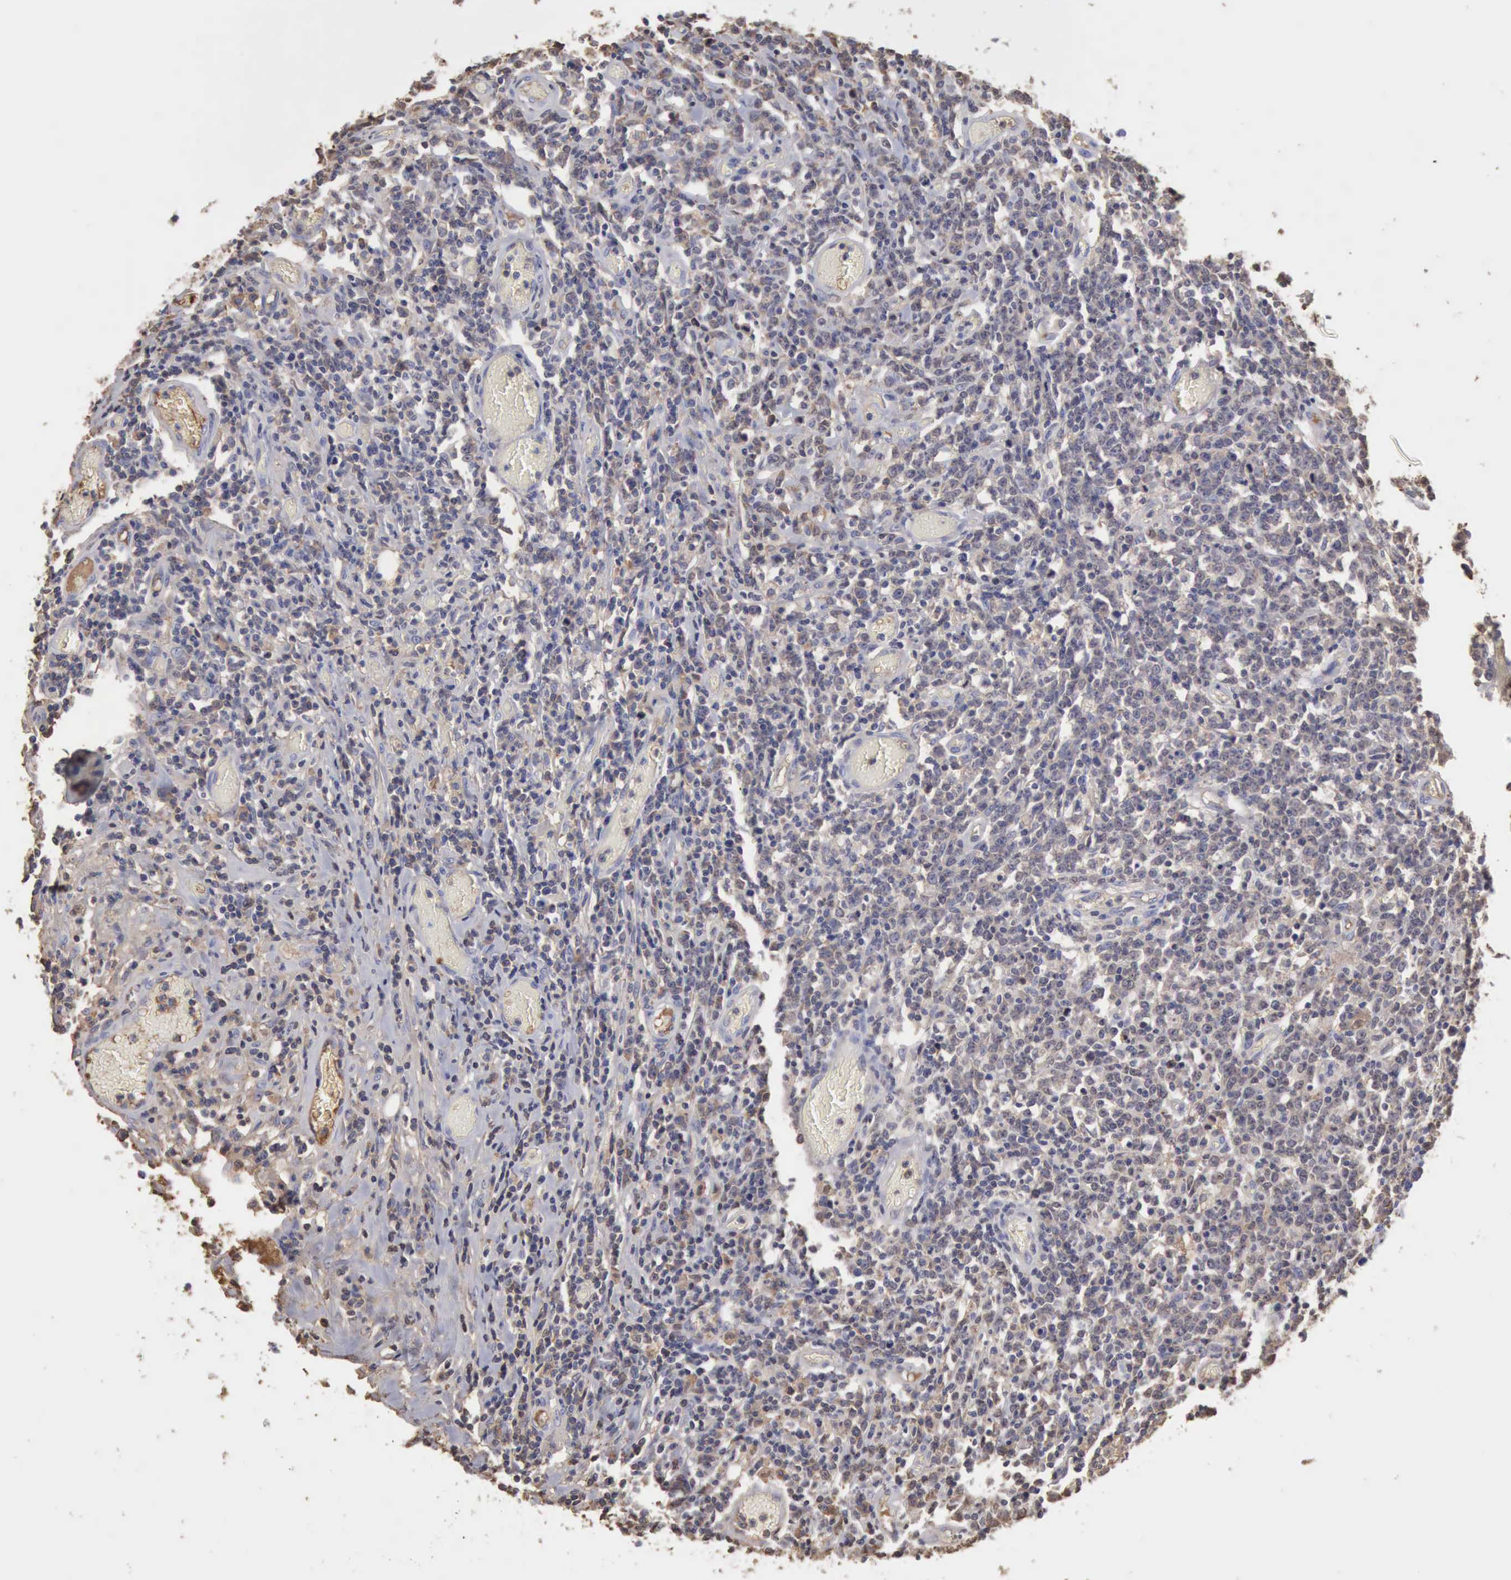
{"staining": {"intensity": "weak", "quantity": "<25%", "location": "cytoplasmic/membranous,nuclear"}, "tissue": "lymphoma", "cell_type": "Tumor cells", "image_type": "cancer", "snomed": [{"axis": "morphology", "description": "Malignant lymphoma, non-Hodgkin's type, High grade"}, {"axis": "topography", "description": "Colon"}], "caption": "Human lymphoma stained for a protein using IHC shows no staining in tumor cells.", "gene": "SERPINA1", "patient": {"sex": "male", "age": 82}}